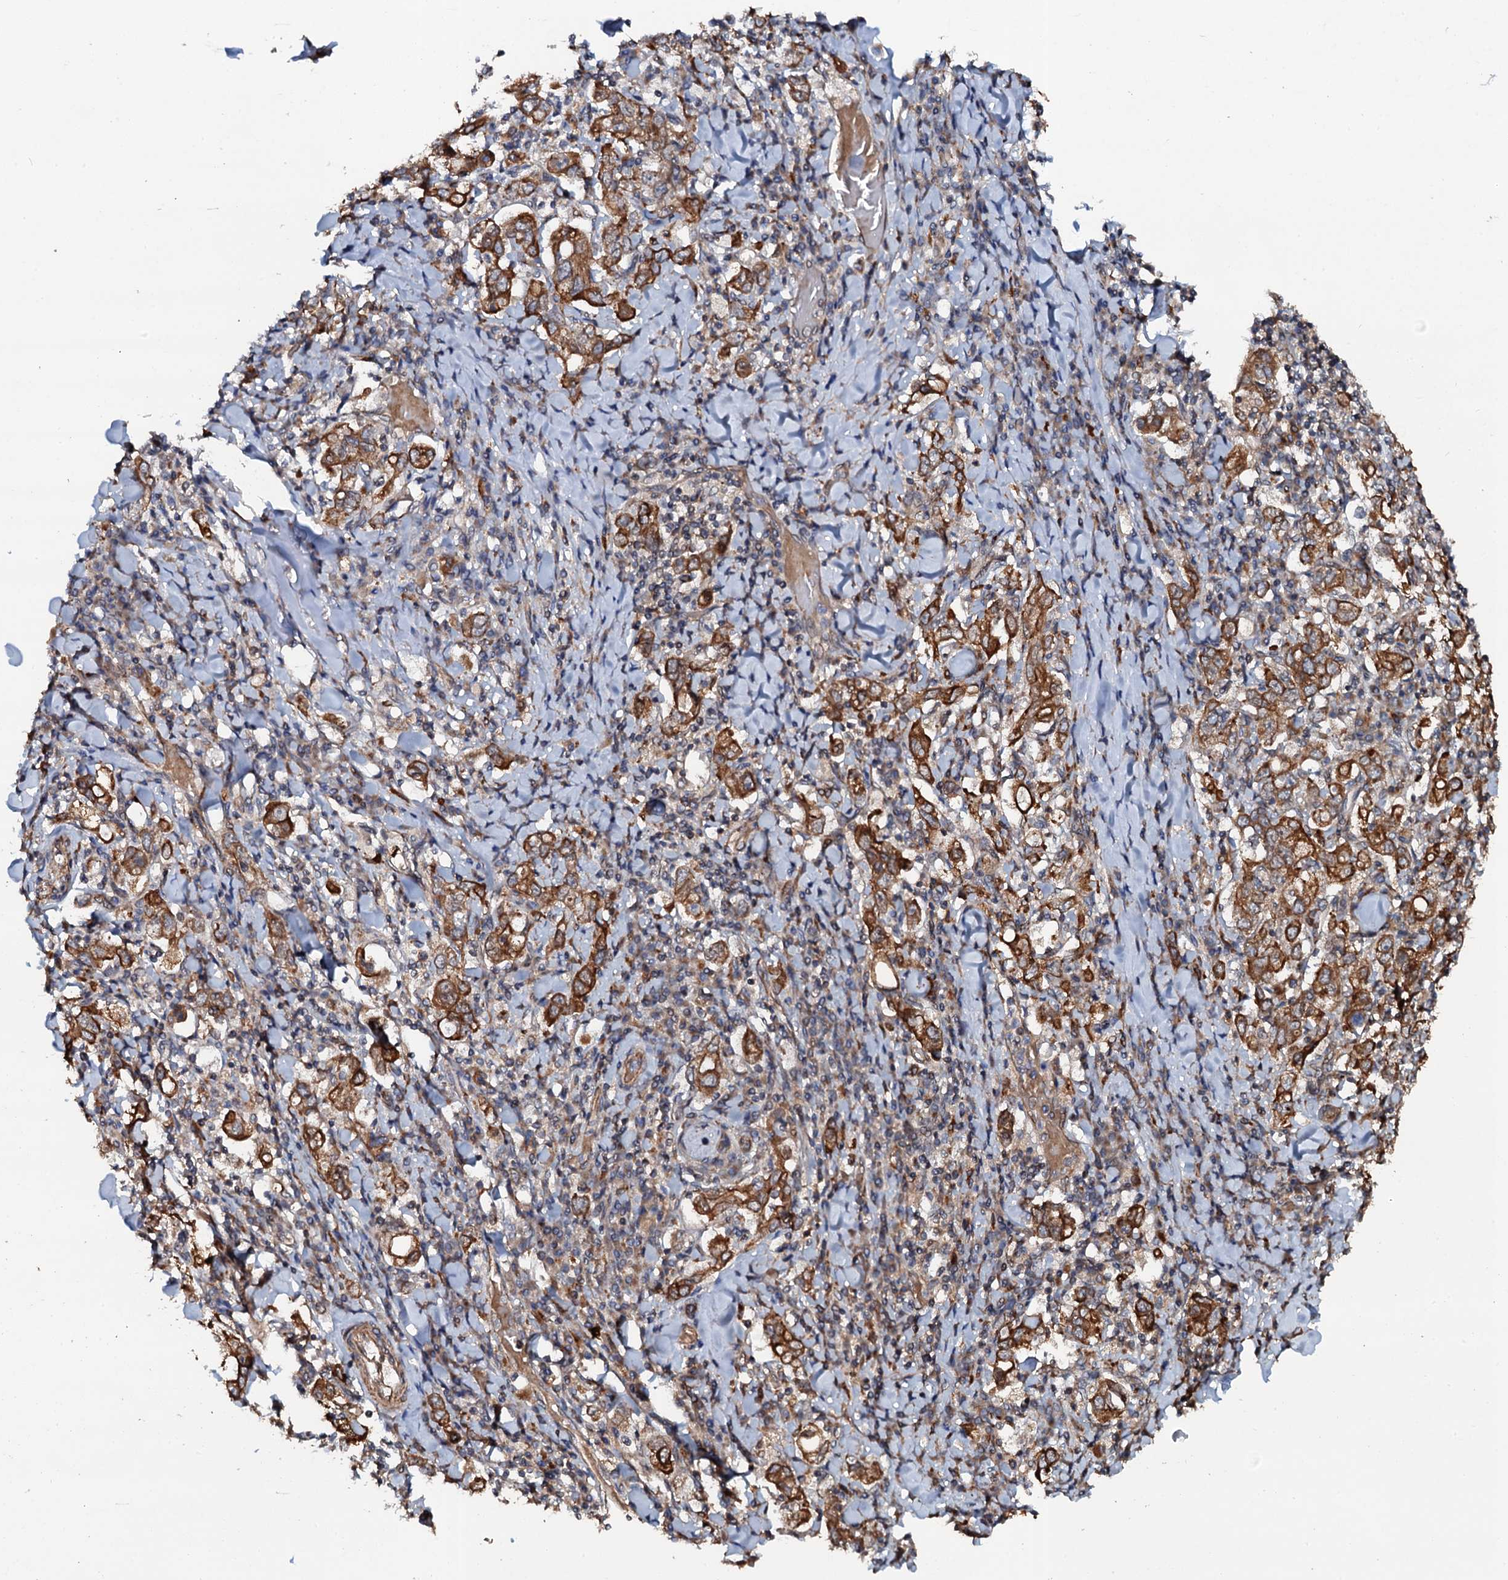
{"staining": {"intensity": "strong", "quantity": ">75%", "location": "cytoplasmic/membranous"}, "tissue": "stomach cancer", "cell_type": "Tumor cells", "image_type": "cancer", "snomed": [{"axis": "morphology", "description": "Adenocarcinoma, NOS"}, {"axis": "topography", "description": "Stomach, upper"}], "caption": "Stomach cancer stained with immunohistochemistry demonstrates strong cytoplasmic/membranous positivity in approximately >75% of tumor cells. (DAB (3,3'-diaminobenzidine) IHC with brightfield microscopy, high magnification).", "gene": "GLCE", "patient": {"sex": "male", "age": 62}}